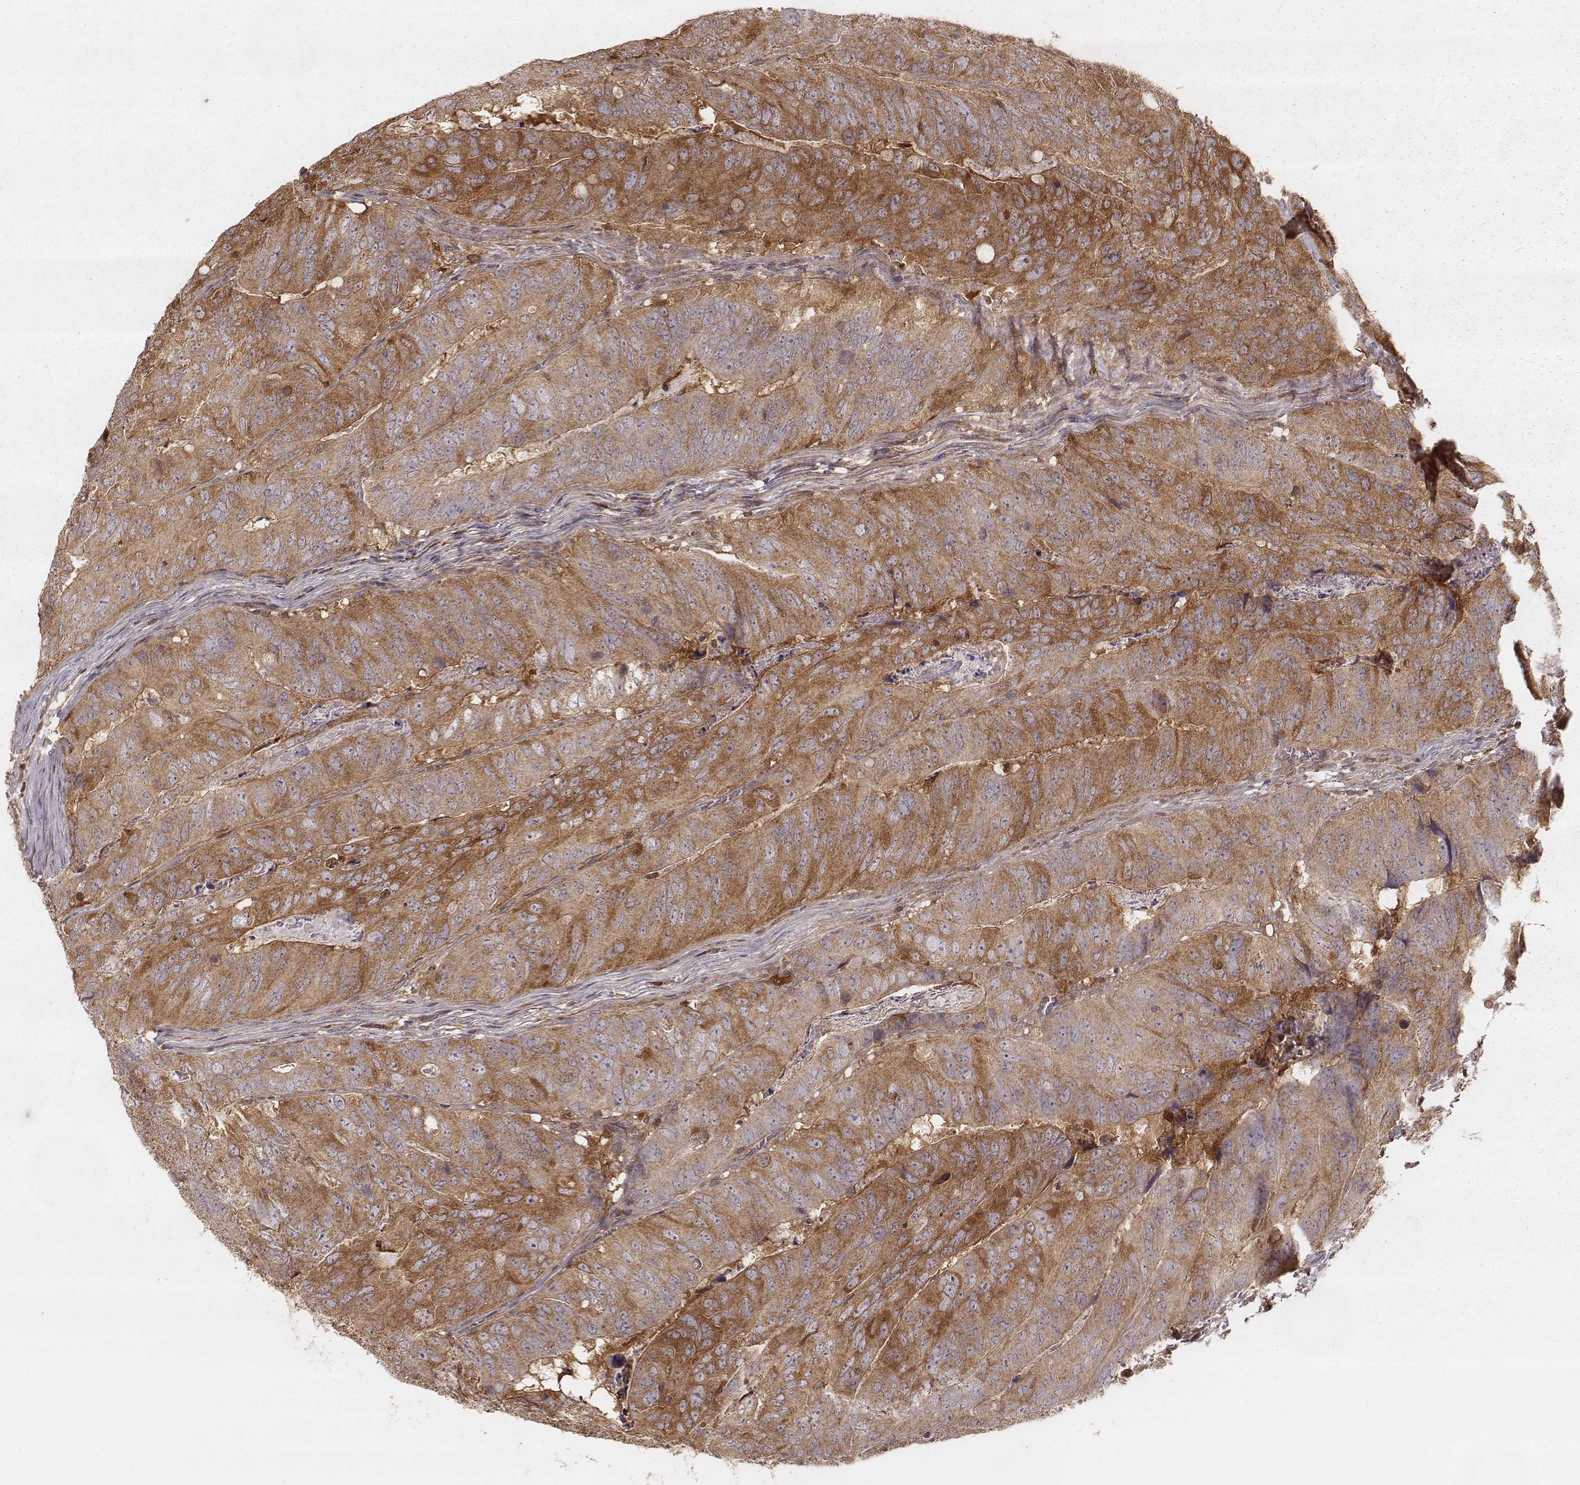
{"staining": {"intensity": "moderate", "quantity": ">75%", "location": "cytoplasmic/membranous"}, "tissue": "colorectal cancer", "cell_type": "Tumor cells", "image_type": "cancer", "snomed": [{"axis": "morphology", "description": "Adenocarcinoma, NOS"}, {"axis": "topography", "description": "Colon"}], "caption": "Immunohistochemical staining of human colorectal cancer (adenocarcinoma) displays medium levels of moderate cytoplasmic/membranous positivity in approximately >75% of tumor cells.", "gene": "CARS1", "patient": {"sex": "male", "age": 79}}